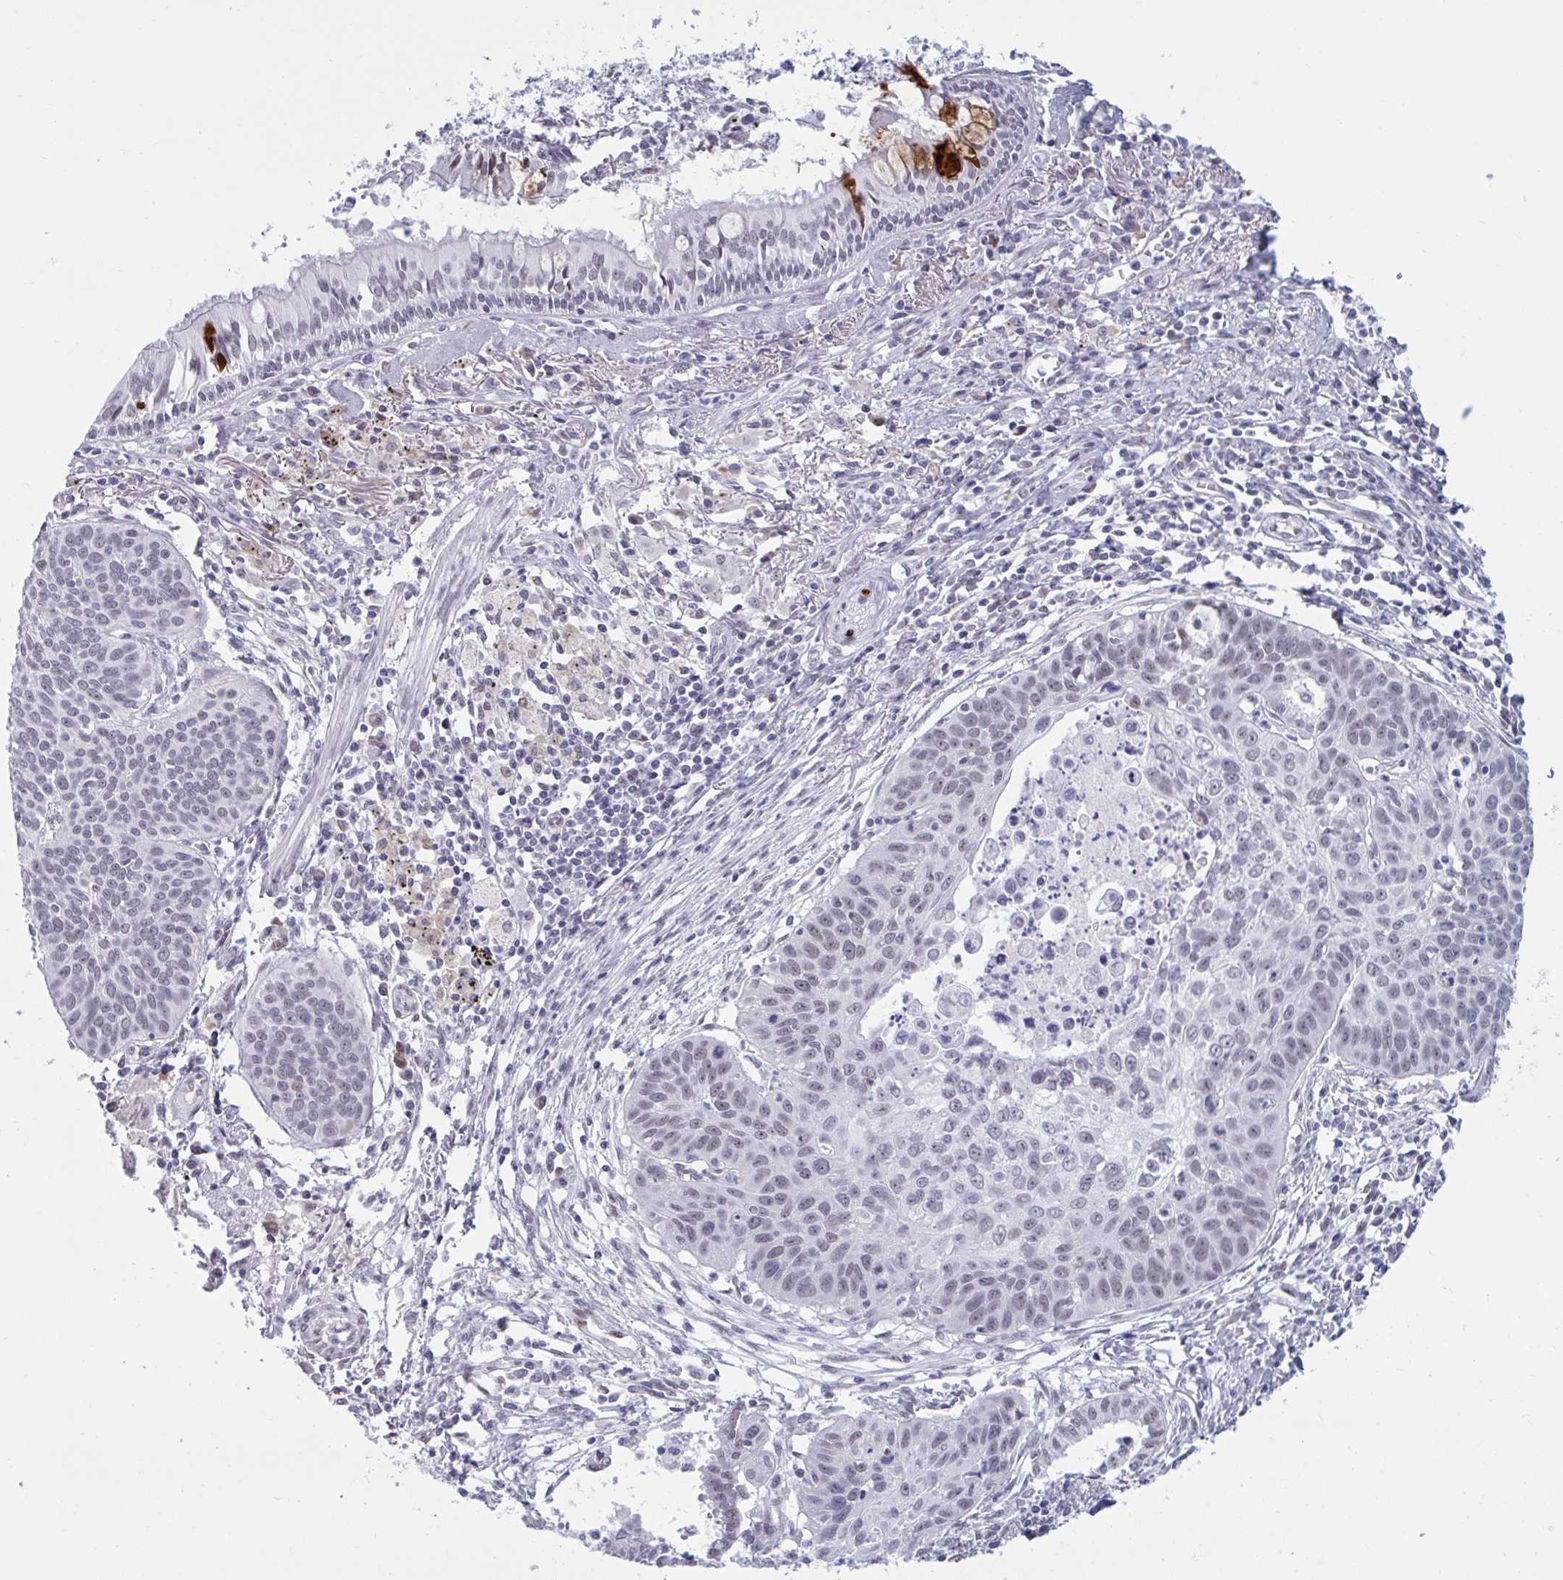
{"staining": {"intensity": "weak", "quantity": "<25%", "location": "nuclear"}, "tissue": "lung cancer", "cell_type": "Tumor cells", "image_type": "cancer", "snomed": [{"axis": "morphology", "description": "Squamous cell carcinoma, NOS"}, {"axis": "topography", "description": "Lung"}], "caption": "Protein analysis of lung squamous cell carcinoma exhibits no significant staining in tumor cells. (Brightfield microscopy of DAB IHC at high magnification).", "gene": "MSMB", "patient": {"sex": "male", "age": 71}}